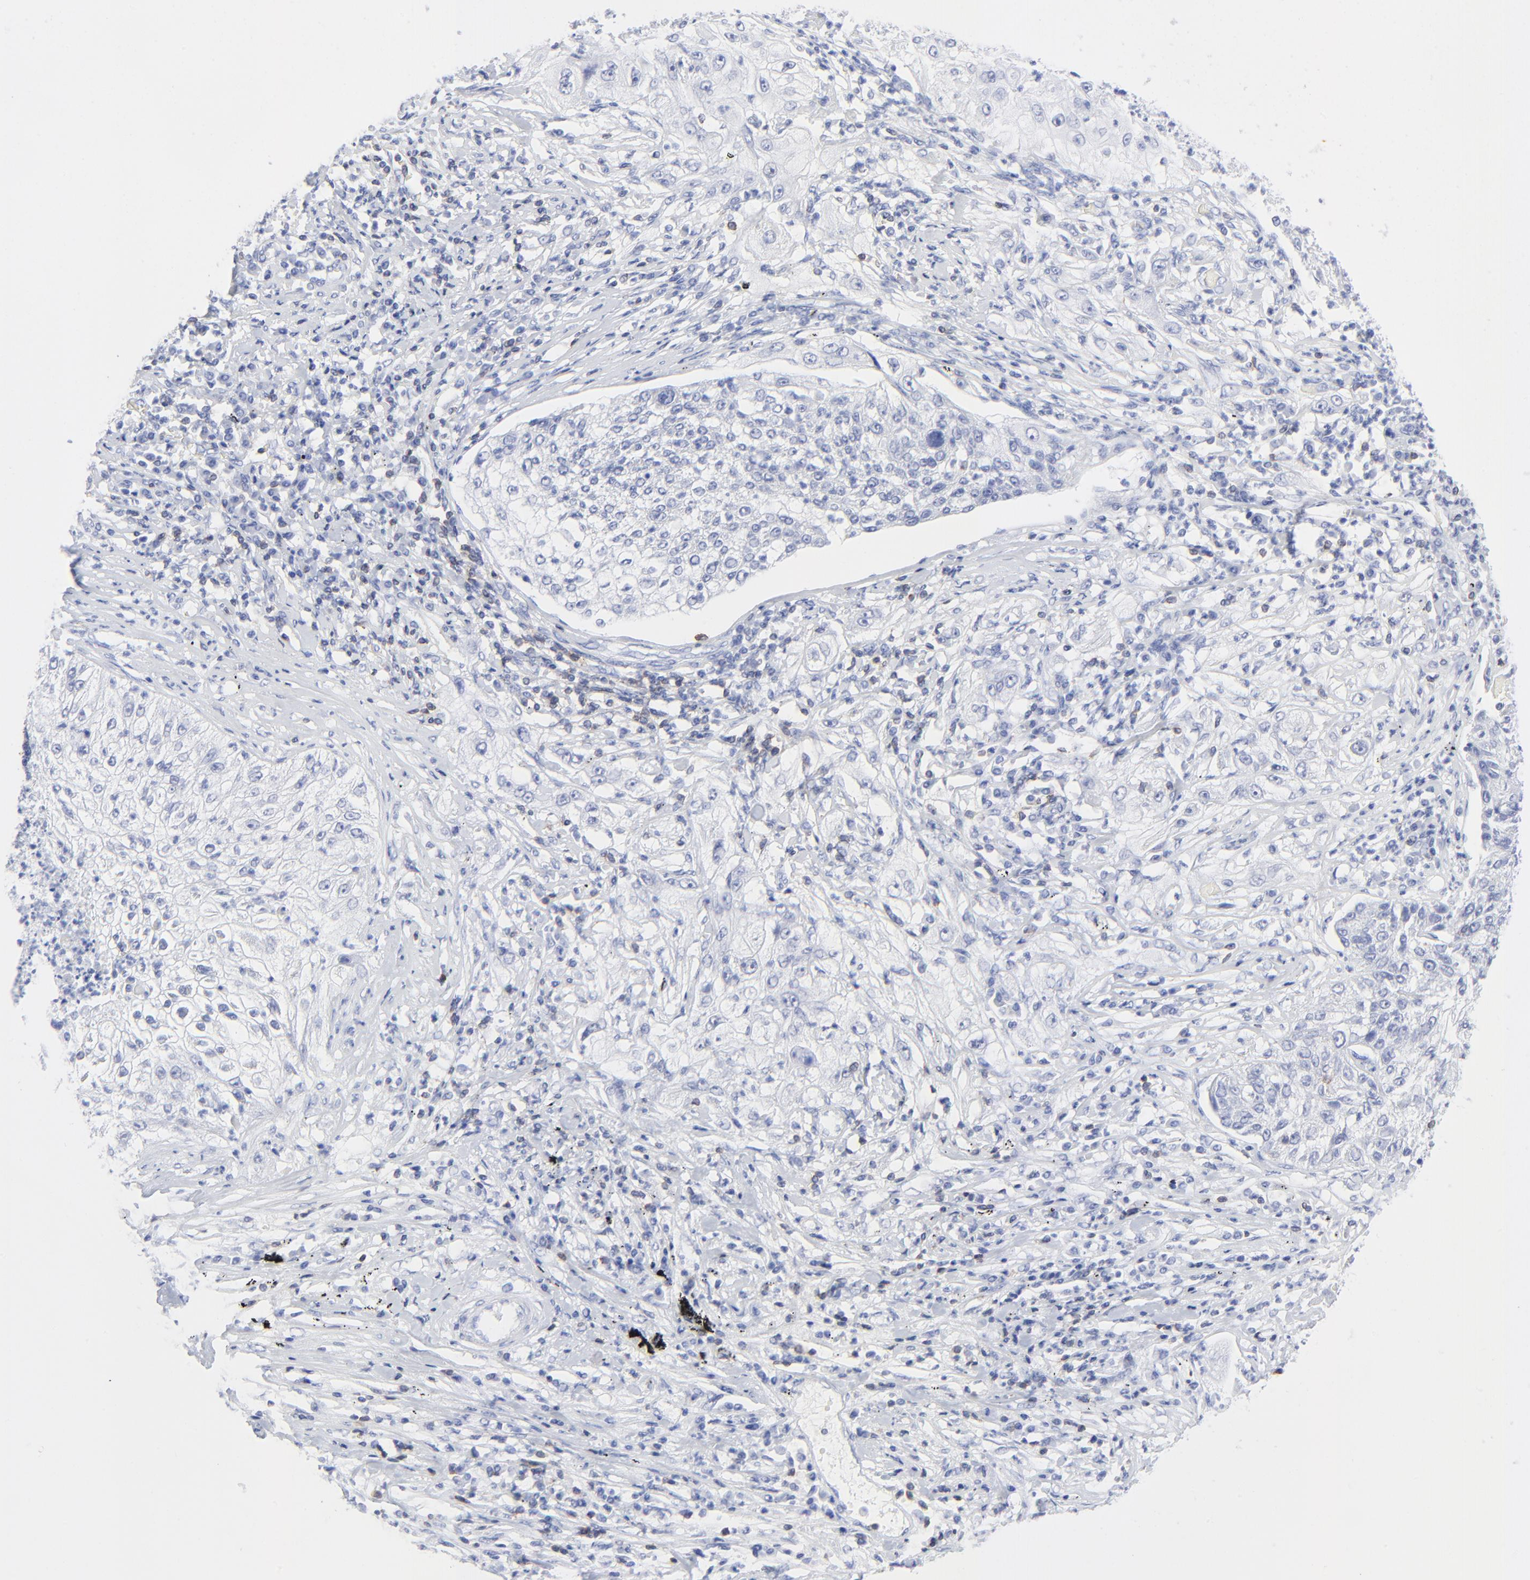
{"staining": {"intensity": "negative", "quantity": "none", "location": "none"}, "tissue": "lung cancer", "cell_type": "Tumor cells", "image_type": "cancer", "snomed": [{"axis": "morphology", "description": "Inflammation, NOS"}, {"axis": "morphology", "description": "Squamous cell carcinoma, NOS"}, {"axis": "topography", "description": "Lymph node"}, {"axis": "topography", "description": "Soft tissue"}, {"axis": "topography", "description": "Lung"}], "caption": "Micrograph shows no protein expression in tumor cells of lung cancer (squamous cell carcinoma) tissue.", "gene": "LCK", "patient": {"sex": "male", "age": 66}}